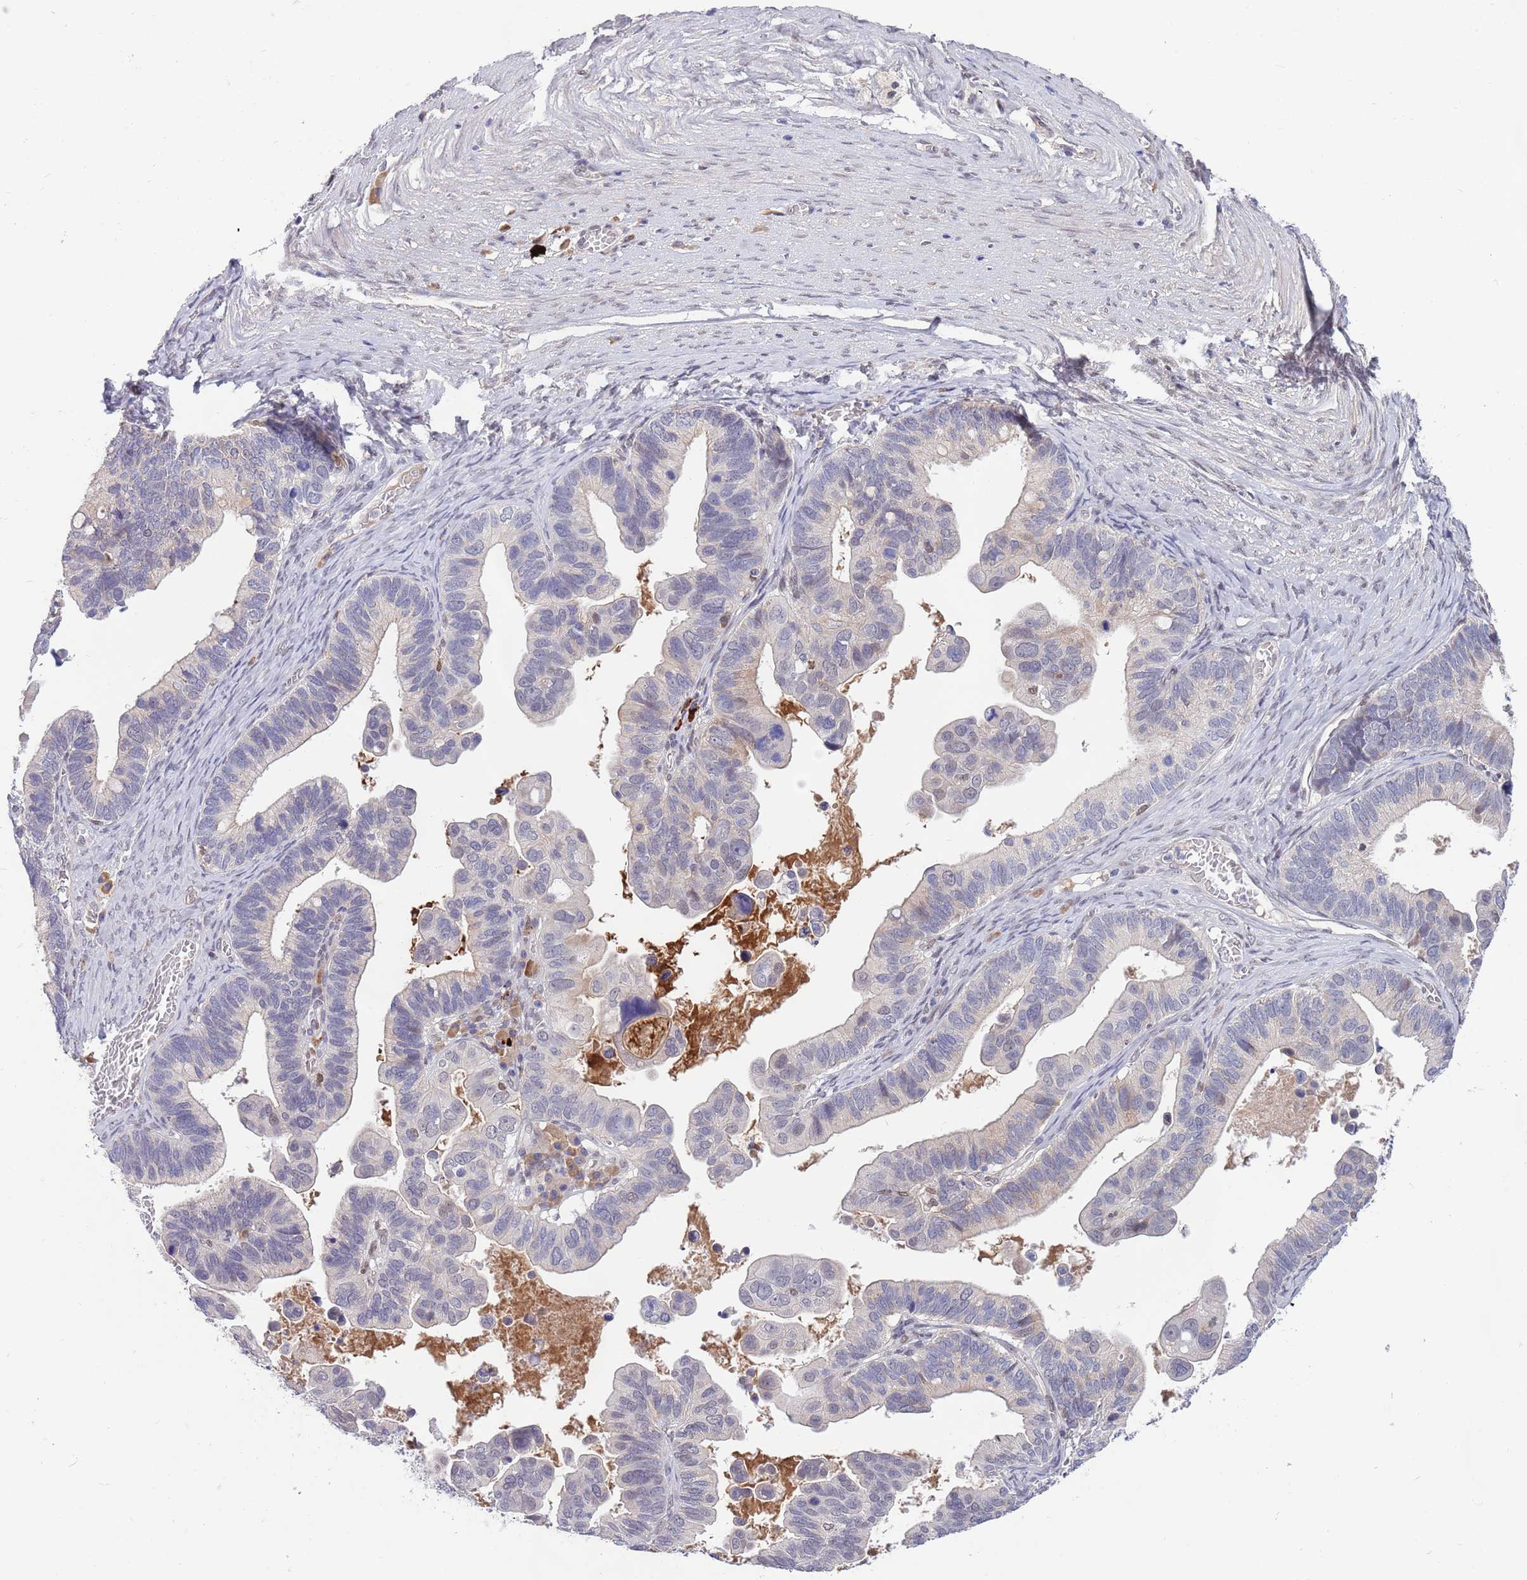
{"staining": {"intensity": "weak", "quantity": "<25%", "location": "nuclear"}, "tissue": "ovarian cancer", "cell_type": "Tumor cells", "image_type": "cancer", "snomed": [{"axis": "morphology", "description": "Cystadenocarcinoma, serous, NOS"}, {"axis": "topography", "description": "Ovary"}], "caption": "High magnification brightfield microscopy of ovarian cancer stained with DAB (3,3'-diaminobenzidine) (brown) and counterstained with hematoxylin (blue): tumor cells show no significant expression.", "gene": "NLRP6", "patient": {"sex": "female", "age": 56}}